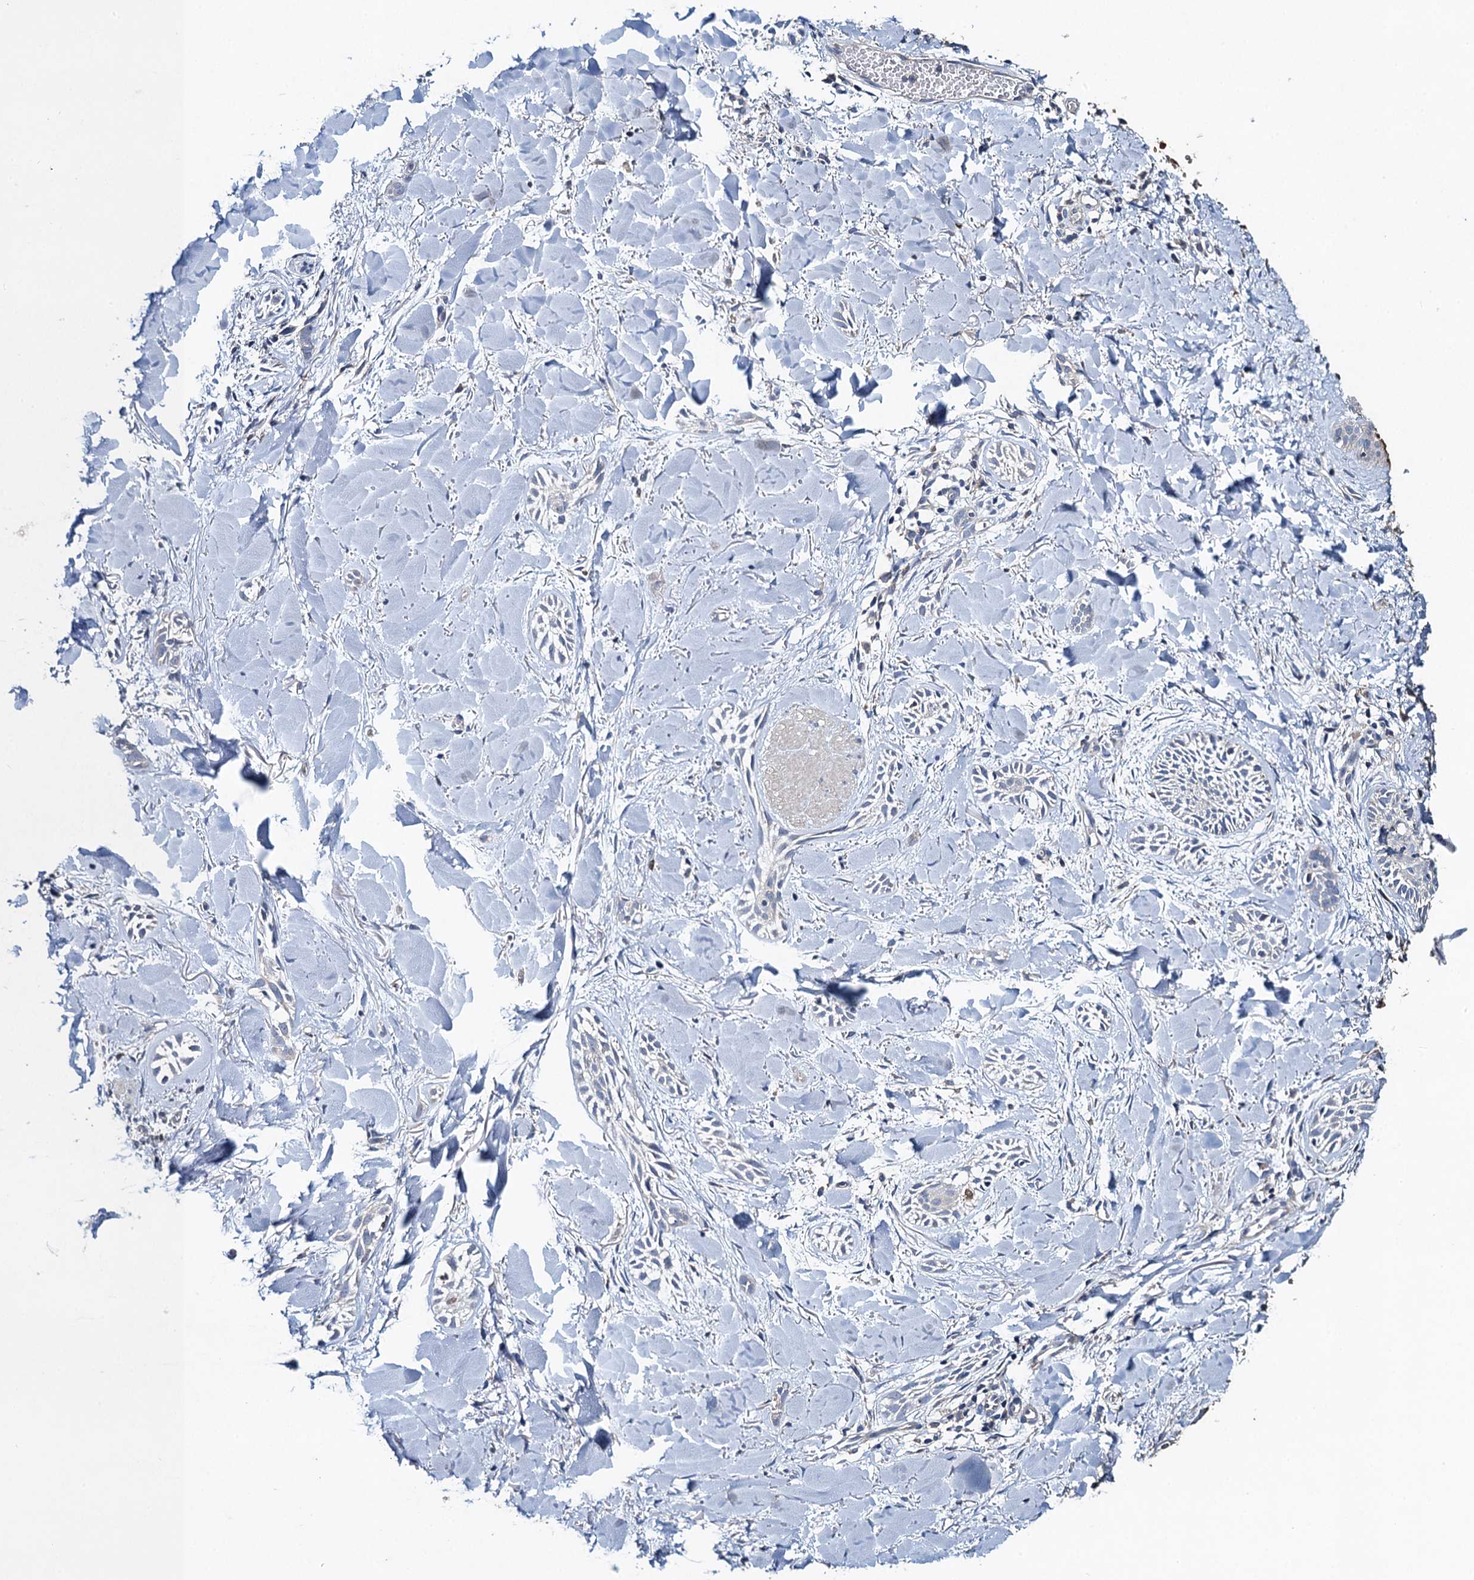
{"staining": {"intensity": "negative", "quantity": "none", "location": "none"}, "tissue": "skin cancer", "cell_type": "Tumor cells", "image_type": "cancer", "snomed": [{"axis": "morphology", "description": "Basal cell carcinoma"}, {"axis": "topography", "description": "Skin"}], "caption": "IHC of human skin basal cell carcinoma displays no staining in tumor cells.", "gene": "SNAP29", "patient": {"sex": "female", "age": 59}}